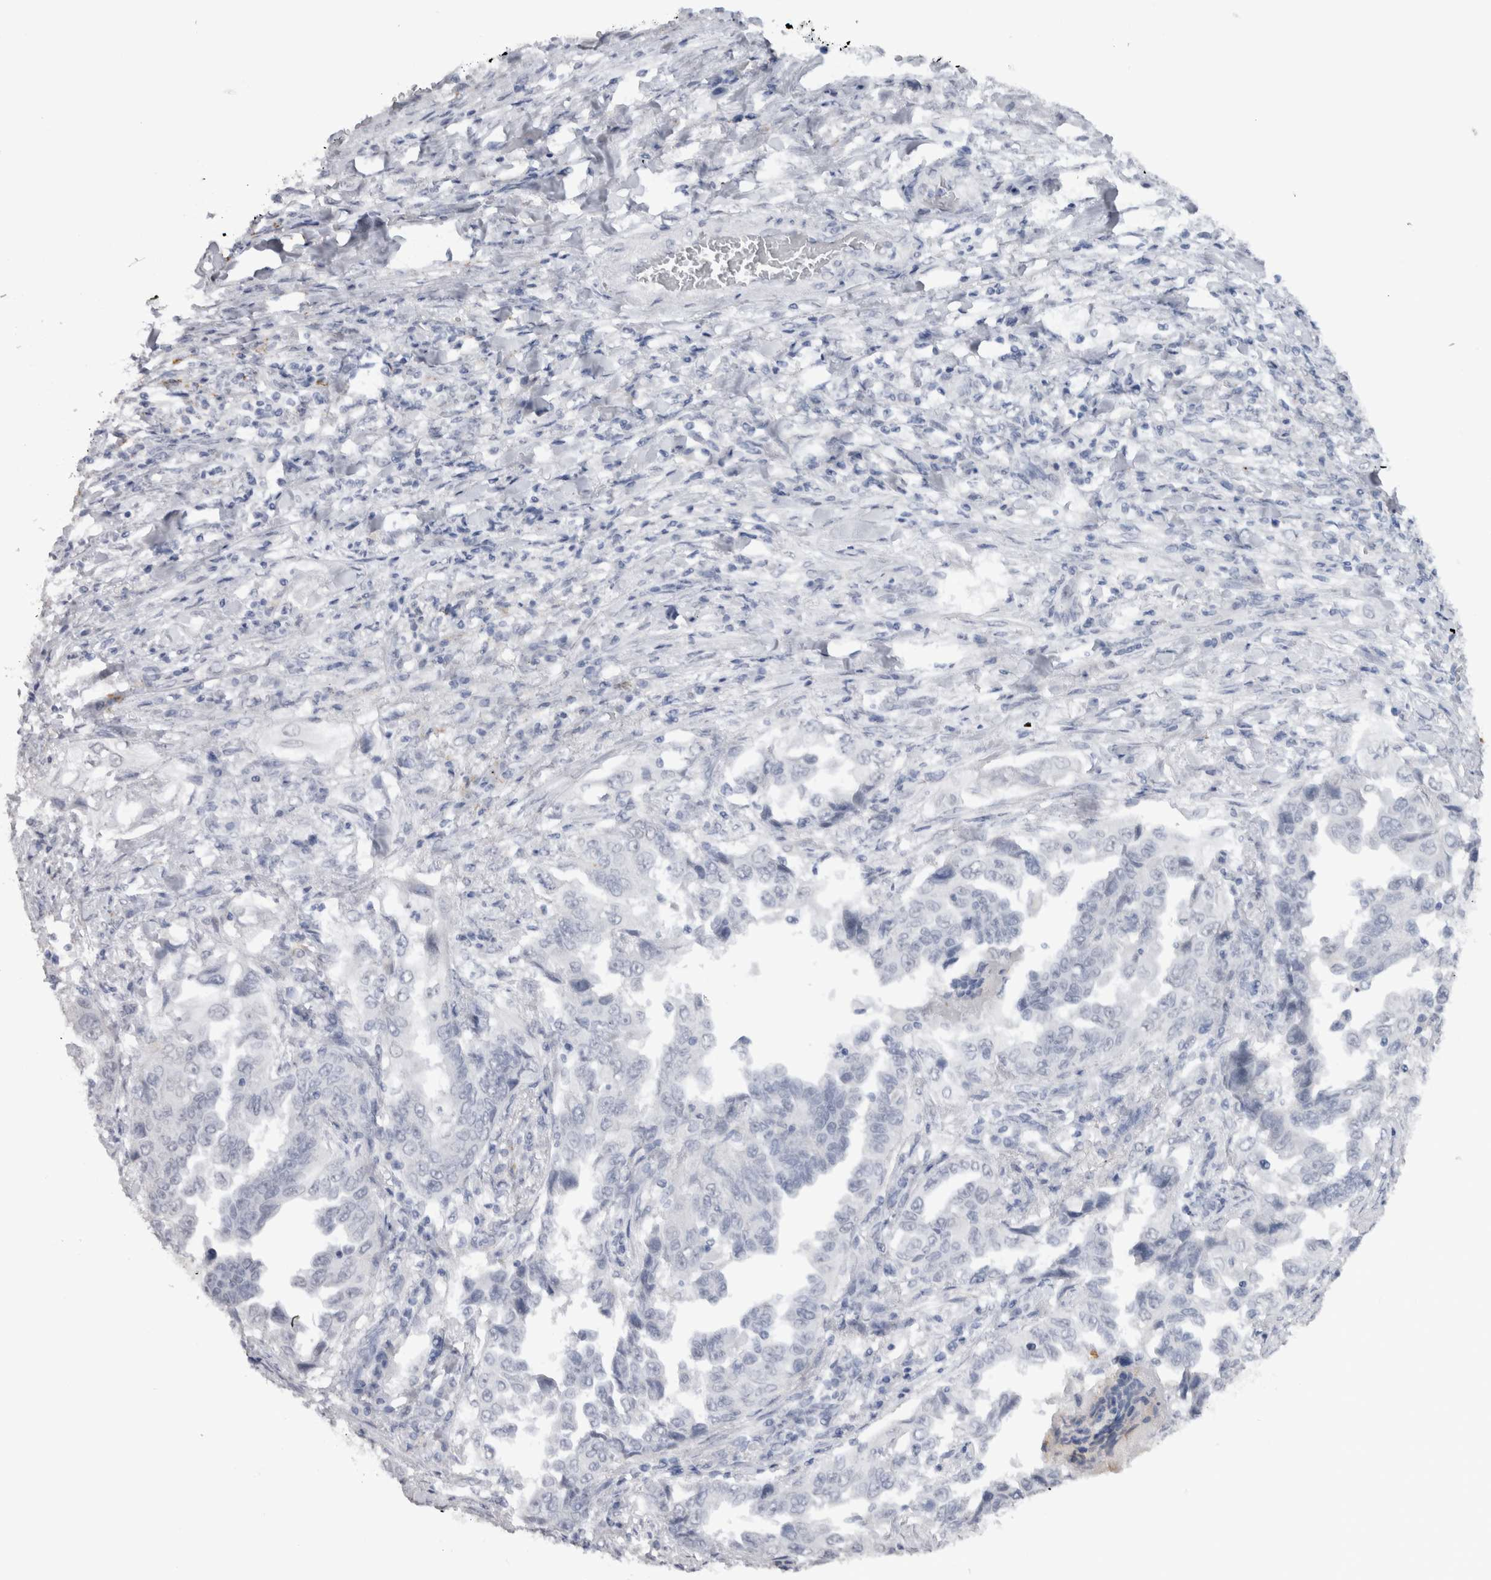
{"staining": {"intensity": "negative", "quantity": "none", "location": "none"}, "tissue": "lung cancer", "cell_type": "Tumor cells", "image_type": "cancer", "snomed": [{"axis": "morphology", "description": "Adenocarcinoma, NOS"}, {"axis": "topography", "description": "Lung"}], "caption": "Tumor cells show no significant positivity in adenocarcinoma (lung).", "gene": "CDH17", "patient": {"sex": "female", "age": 51}}